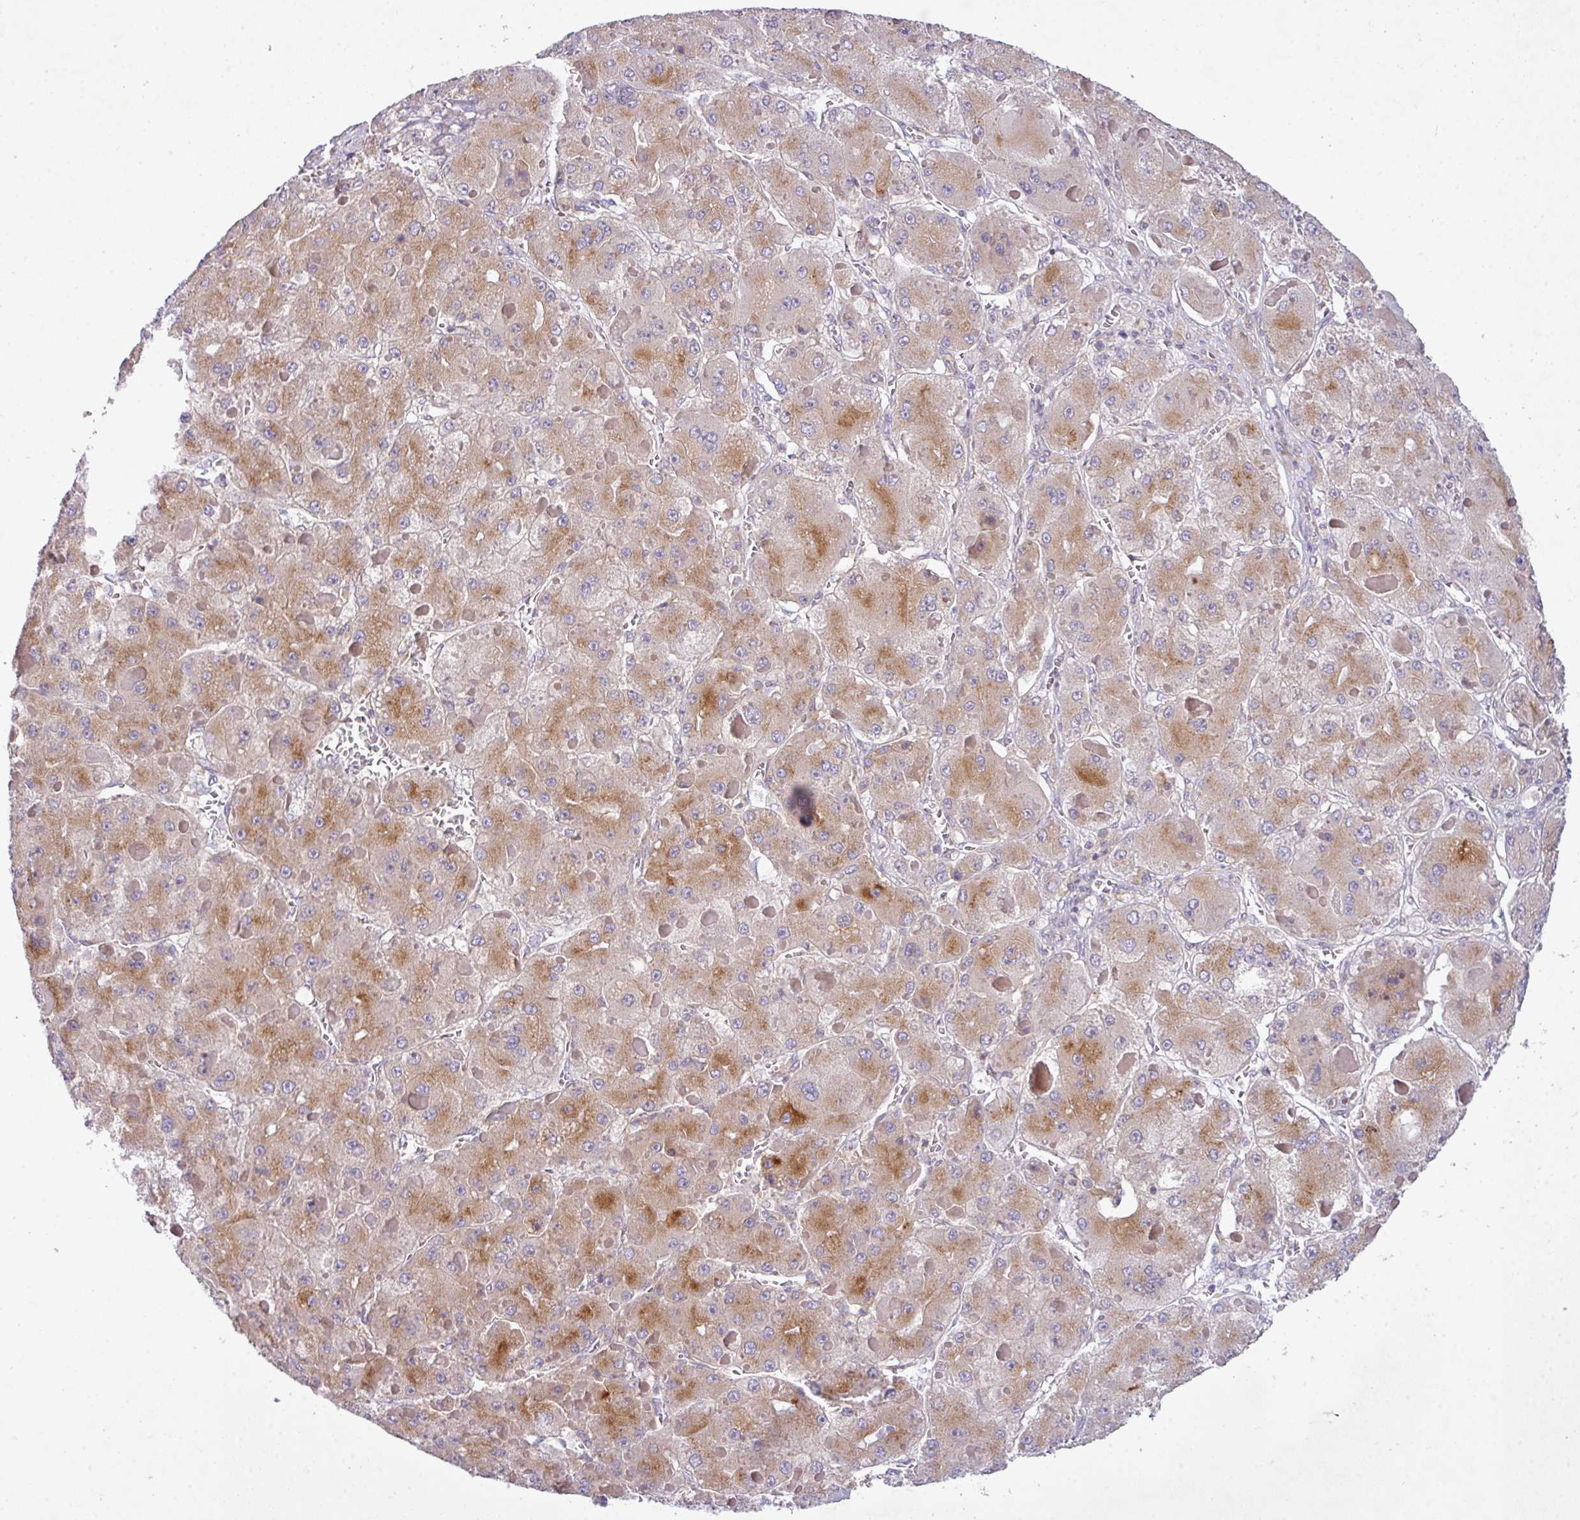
{"staining": {"intensity": "moderate", "quantity": "25%-75%", "location": "cytoplasmic/membranous"}, "tissue": "liver cancer", "cell_type": "Tumor cells", "image_type": "cancer", "snomed": [{"axis": "morphology", "description": "Carcinoma, Hepatocellular, NOS"}, {"axis": "topography", "description": "Liver"}], "caption": "Liver cancer tissue shows moderate cytoplasmic/membranous positivity in approximately 25%-75% of tumor cells", "gene": "VTI1A", "patient": {"sex": "female", "age": 73}}